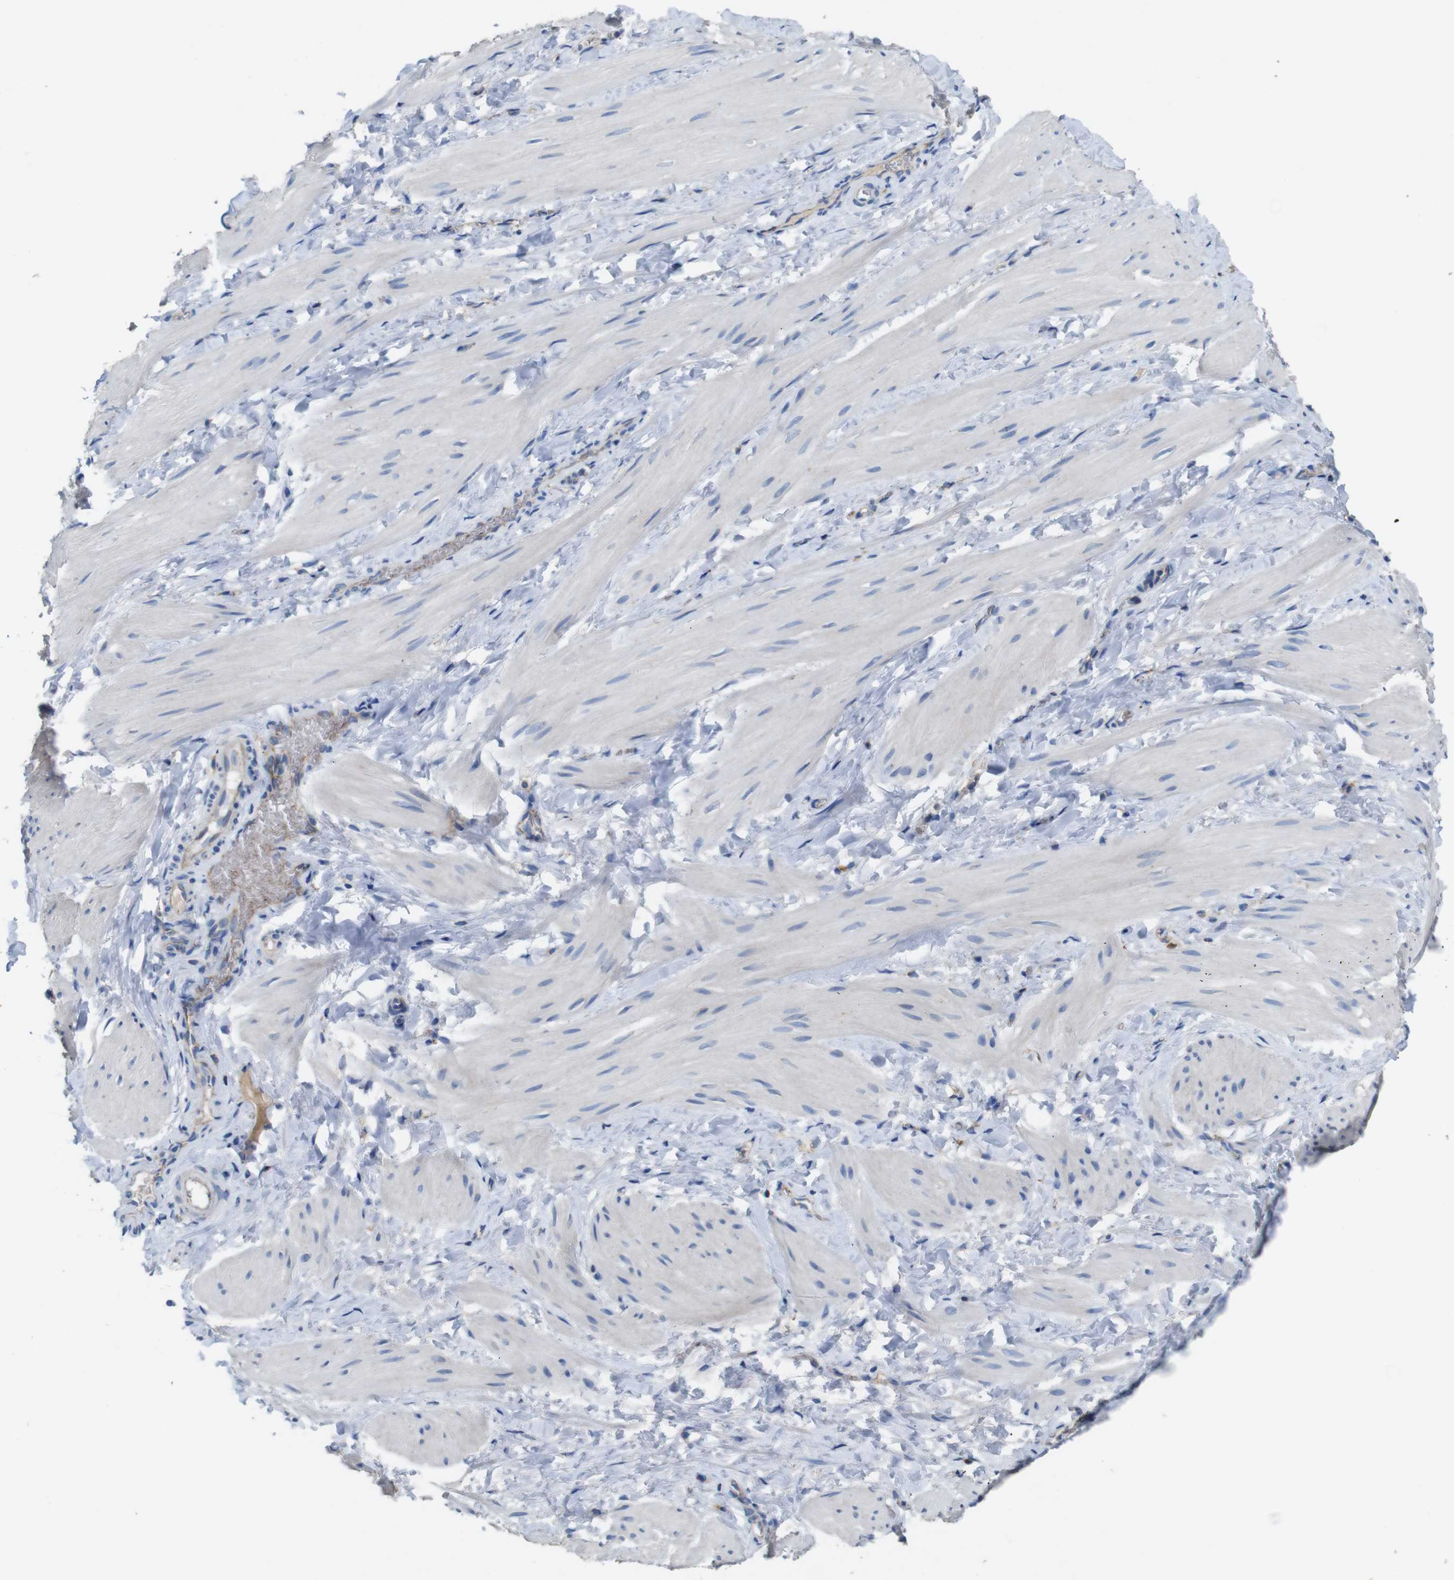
{"staining": {"intensity": "negative", "quantity": "none", "location": "none"}, "tissue": "smooth muscle", "cell_type": "Smooth muscle cells", "image_type": "normal", "snomed": [{"axis": "morphology", "description": "Normal tissue, NOS"}, {"axis": "topography", "description": "Smooth muscle"}], "caption": "Smooth muscle cells show no significant staining in benign smooth muscle. (Brightfield microscopy of DAB immunohistochemistry at high magnification).", "gene": "NHLRC3", "patient": {"sex": "male", "age": 16}}